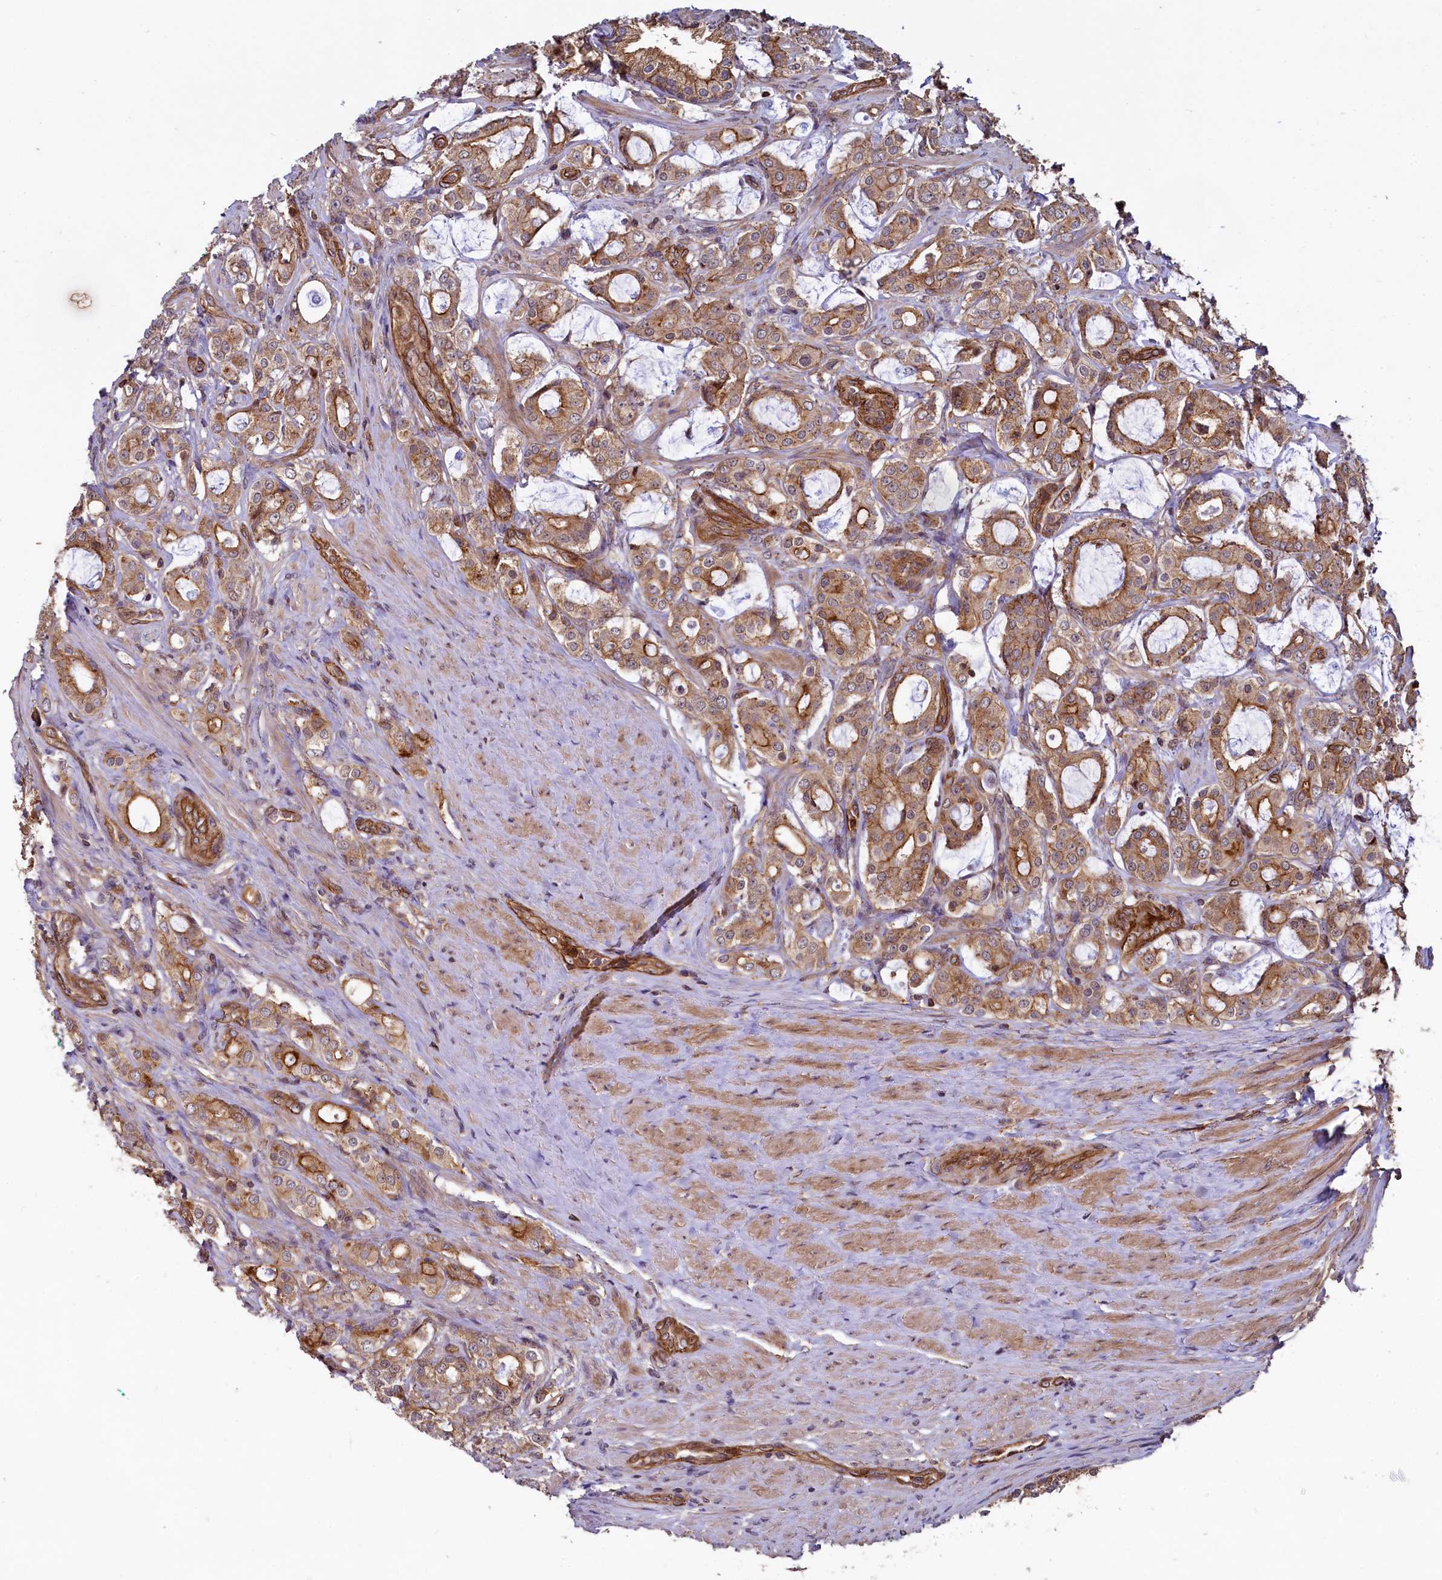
{"staining": {"intensity": "strong", "quantity": "25%-75%", "location": "cytoplasmic/membranous"}, "tissue": "prostate cancer", "cell_type": "Tumor cells", "image_type": "cancer", "snomed": [{"axis": "morphology", "description": "Adenocarcinoma, High grade"}, {"axis": "topography", "description": "Prostate"}], "caption": "This micrograph demonstrates prostate adenocarcinoma (high-grade) stained with immunohistochemistry (IHC) to label a protein in brown. The cytoplasmic/membranous of tumor cells show strong positivity for the protein. Nuclei are counter-stained blue.", "gene": "SVIP", "patient": {"sex": "male", "age": 63}}